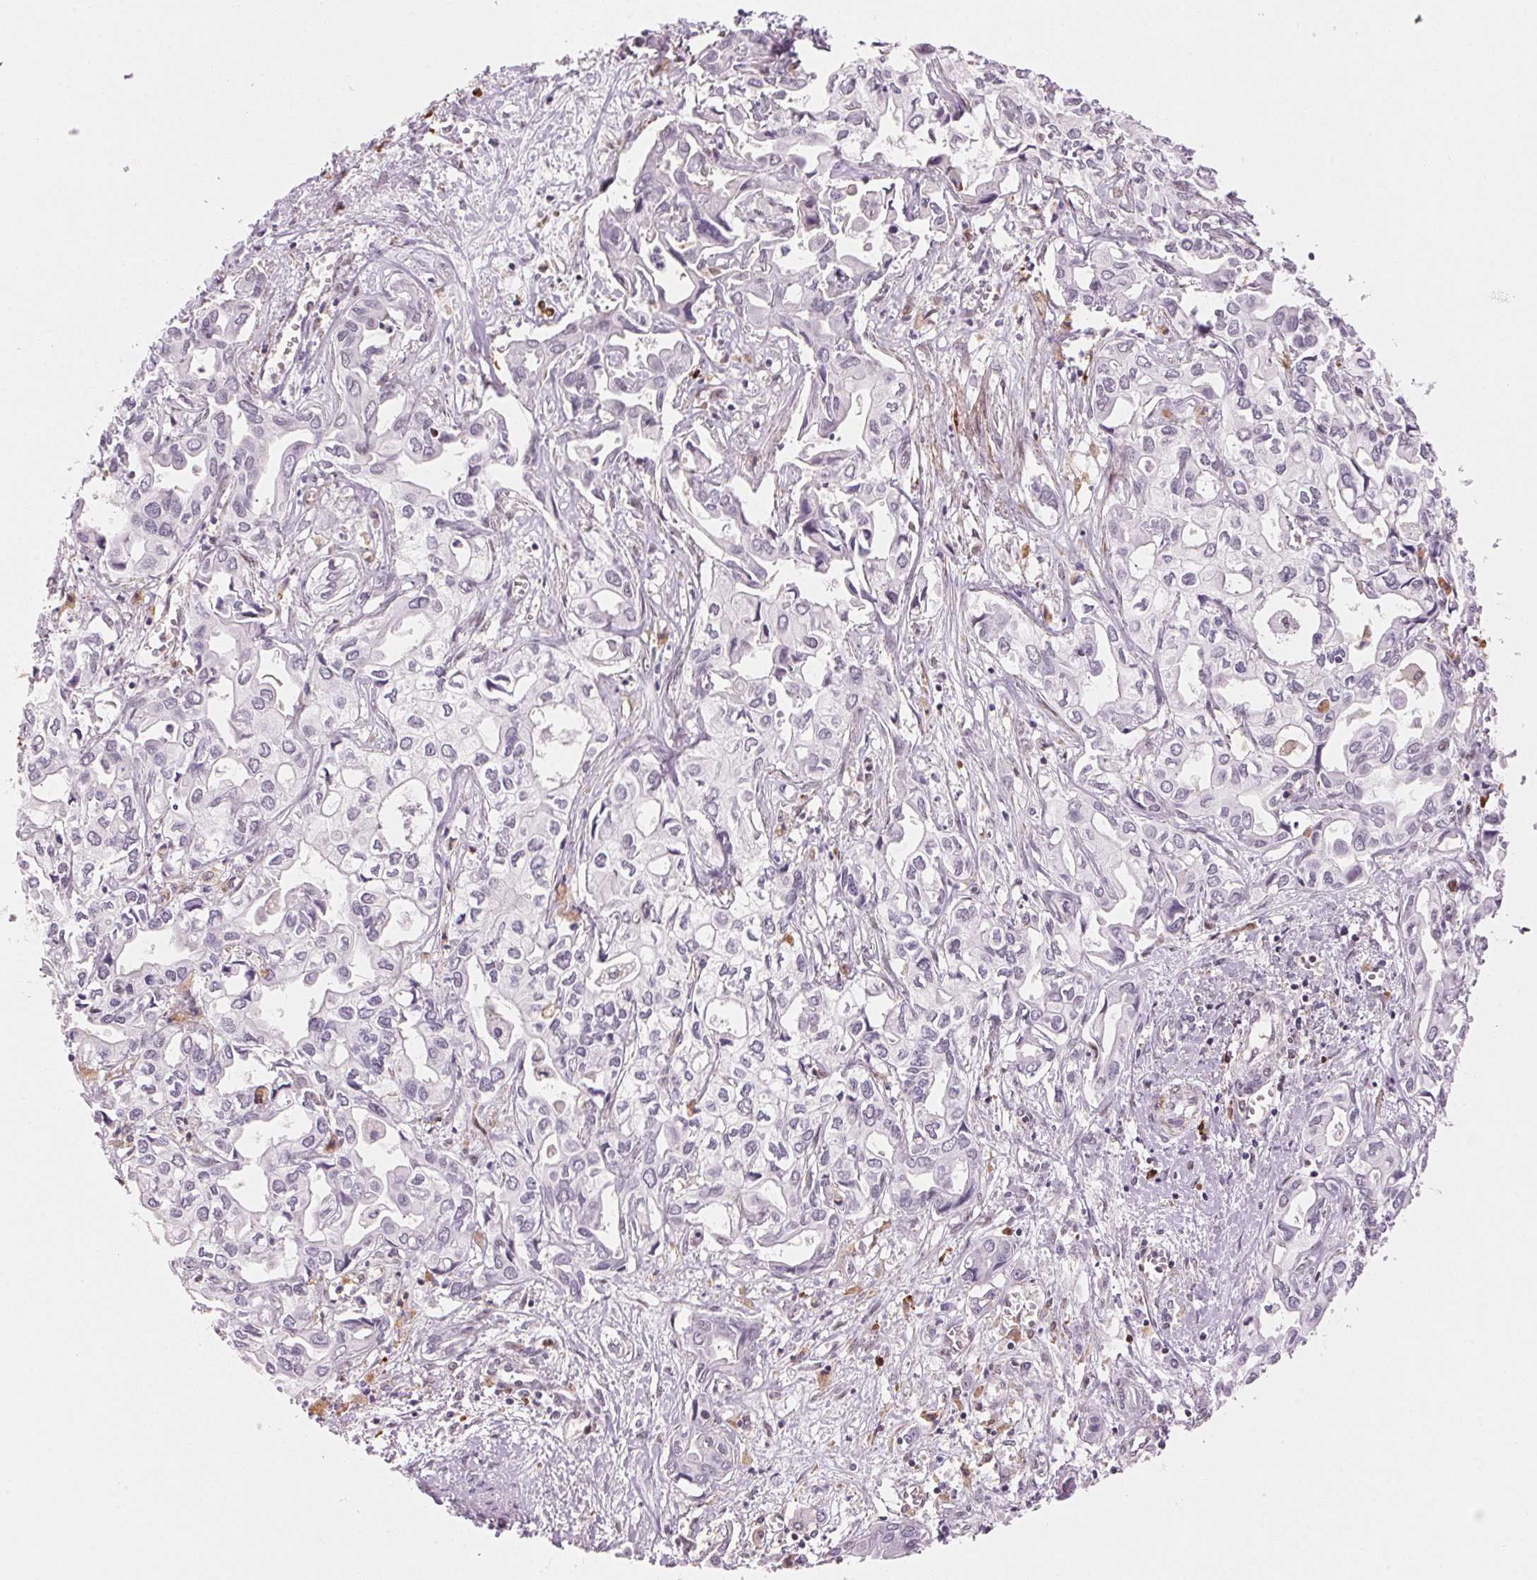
{"staining": {"intensity": "negative", "quantity": "none", "location": "none"}, "tissue": "liver cancer", "cell_type": "Tumor cells", "image_type": "cancer", "snomed": [{"axis": "morphology", "description": "Cholangiocarcinoma"}, {"axis": "topography", "description": "Liver"}], "caption": "Tumor cells are negative for protein expression in human cholangiocarcinoma (liver).", "gene": "HNRNPDL", "patient": {"sex": "female", "age": 64}}